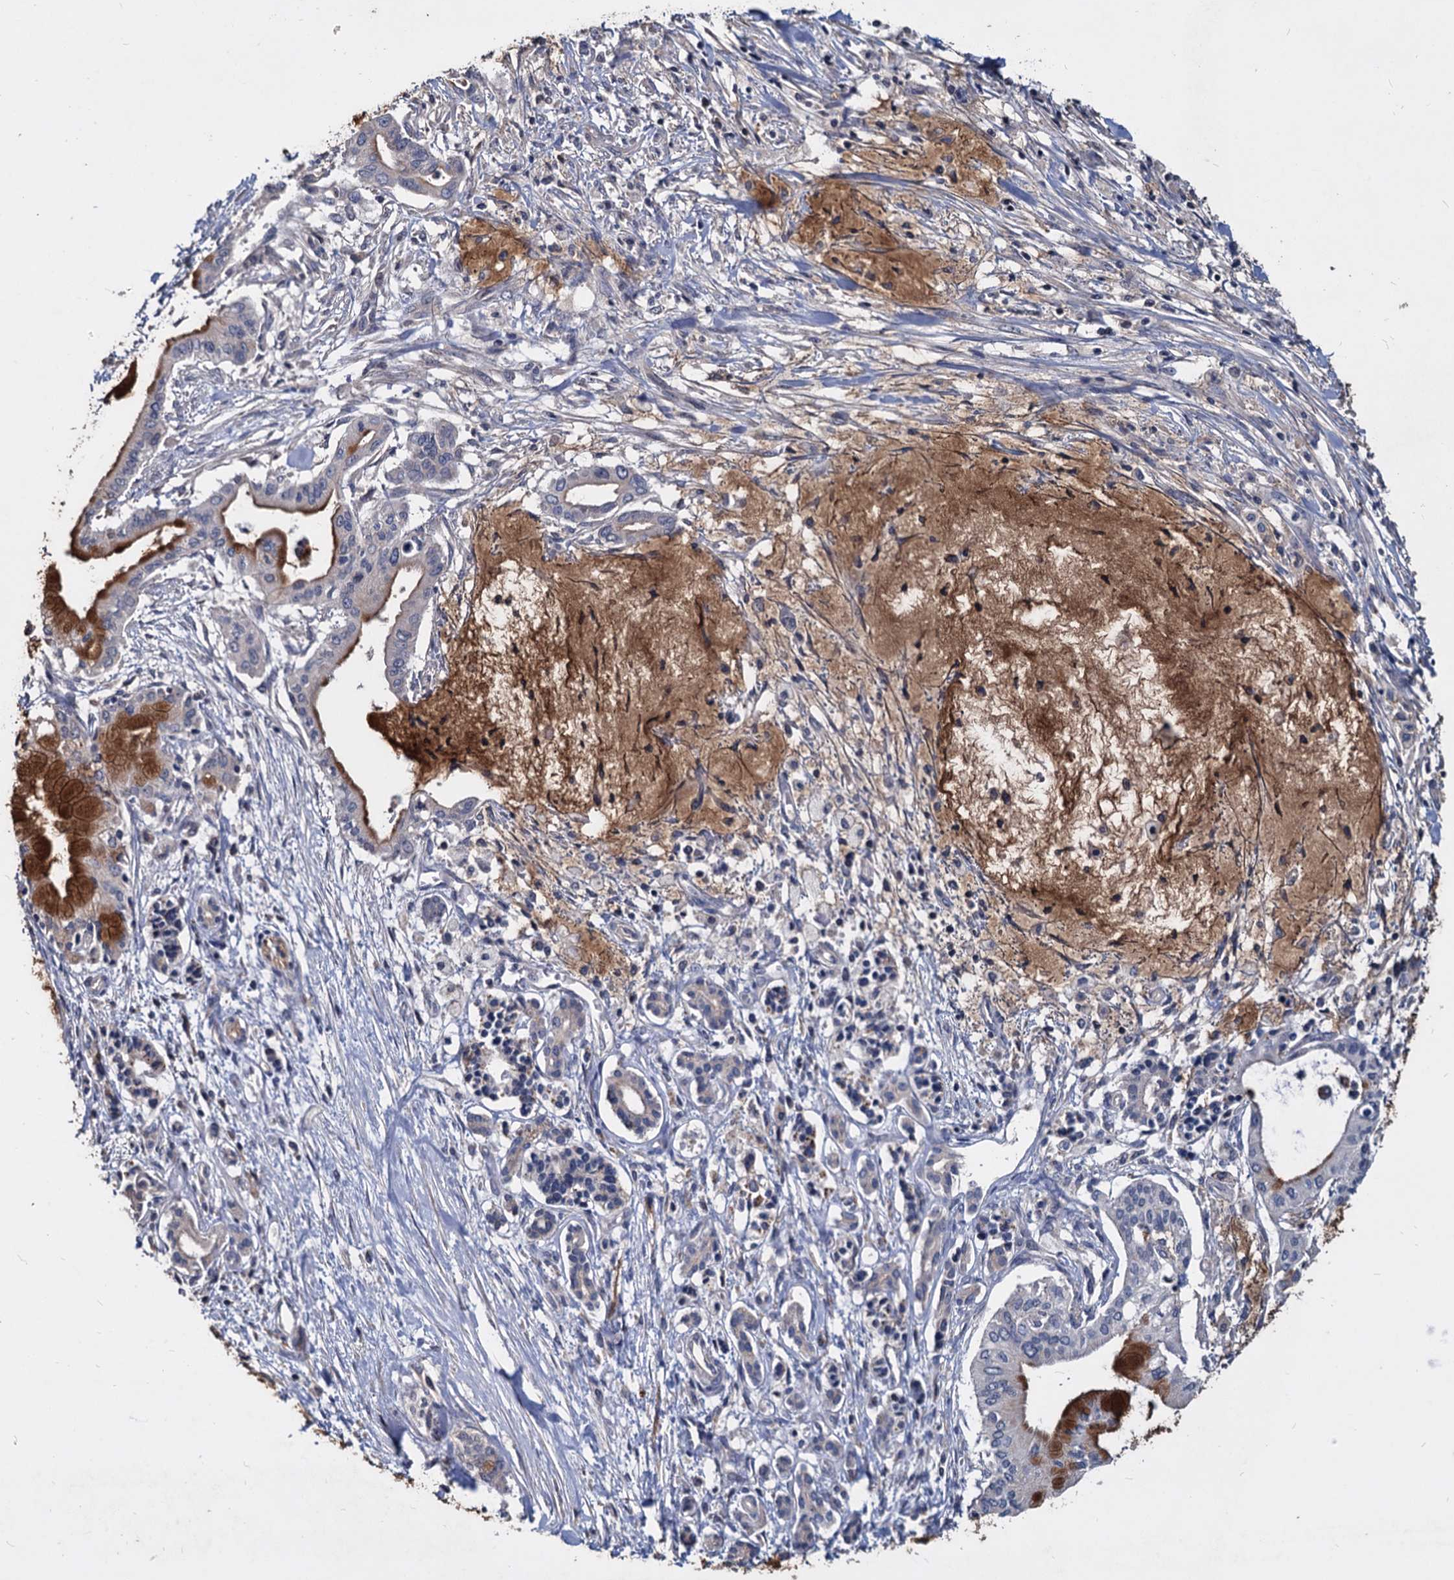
{"staining": {"intensity": "strong", "quantity": "25%-75%", "location": "cytoplasmic/membranous"}, "tissue": "pancreatic cancer", "cell_type": "Tumor cells", "image_type": "cancer", "snomed": [{"axis": "morphology", "description": "Adenocarcinoma, NOS"}, {"axis": "topography", "description": "Pancreas"}], "caption": "Immunohistochemistry image of pancreatic adenocarcinoma stained for a protein (brown), which reveals high levels of strong cytoplasmic/membranous positivity in approximately 25%-75% of tumor cells.", "gene": "DEPDC4", "patient": {"sex": "male", "age": 46}}